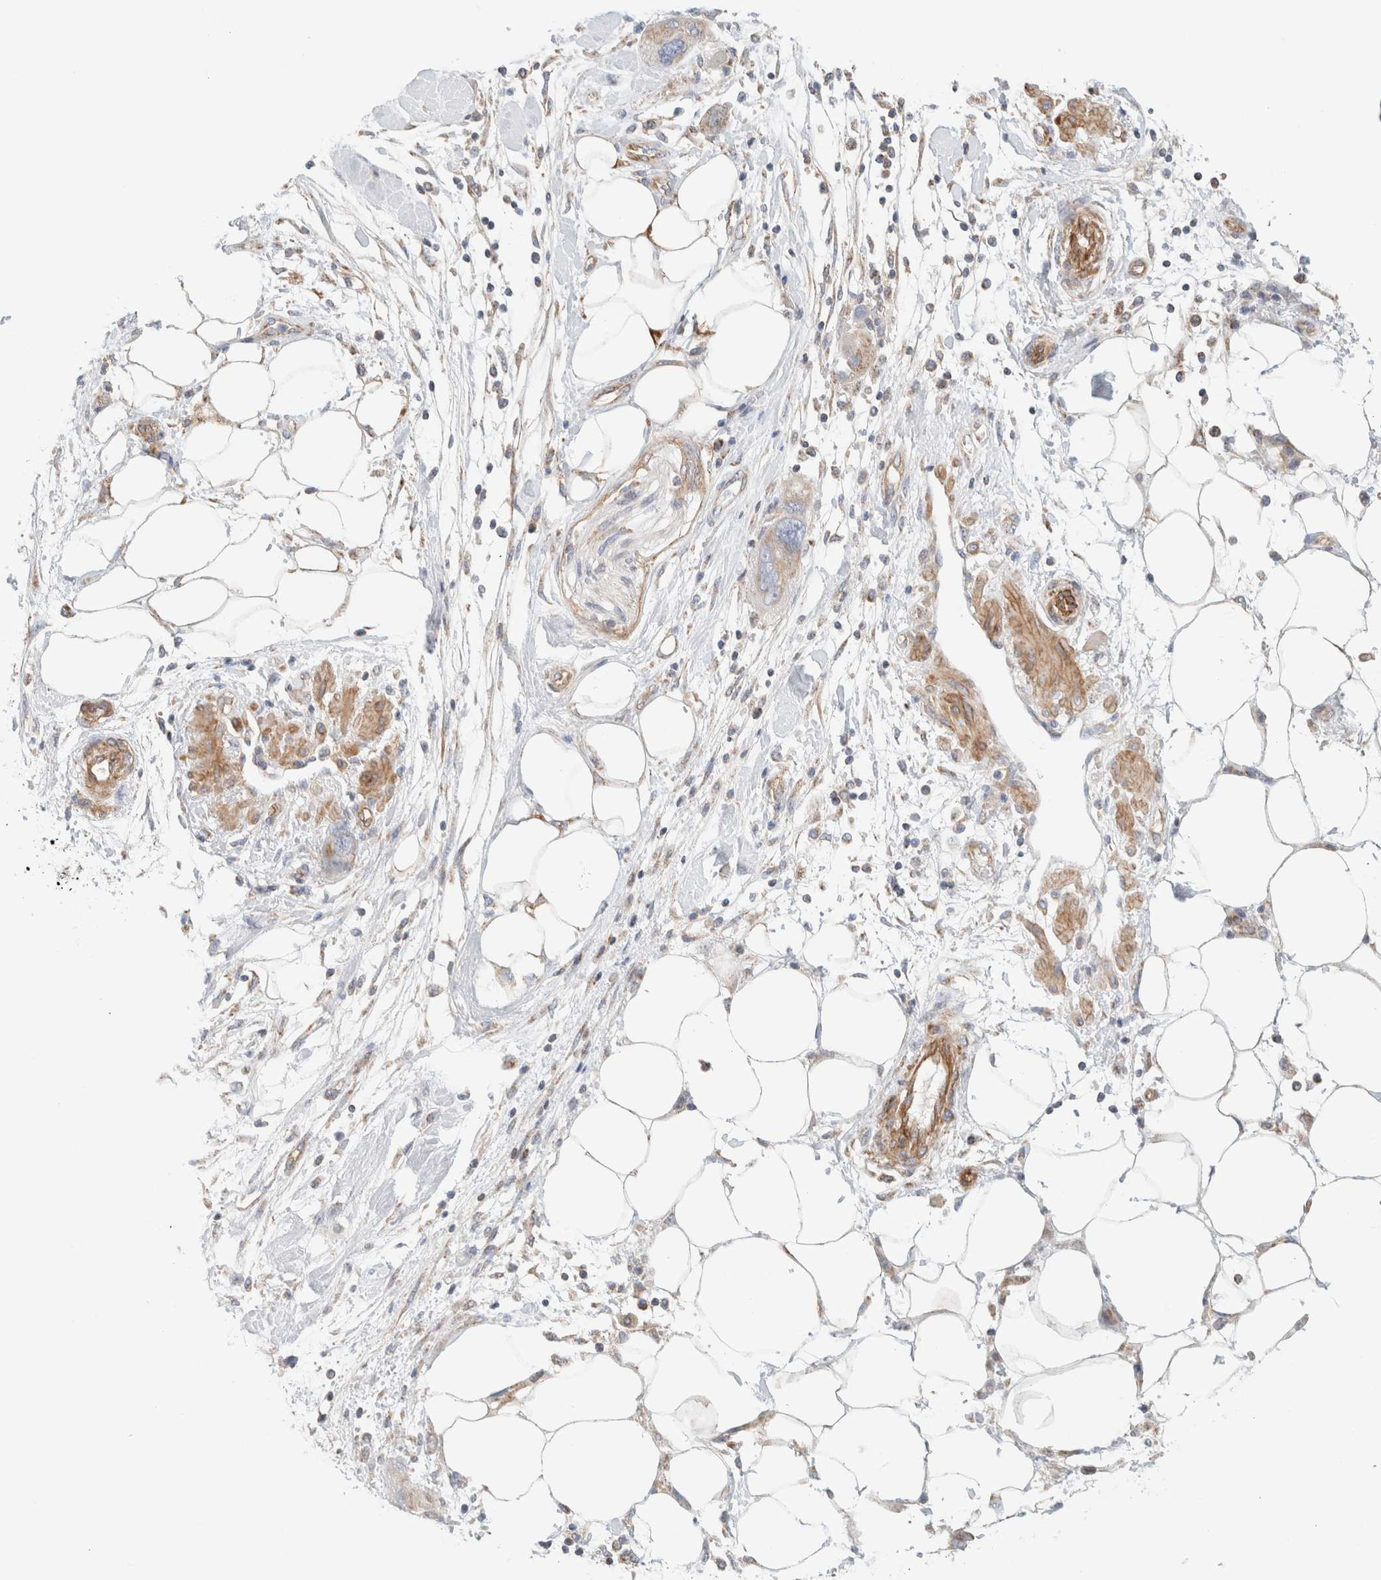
{"staining": {"intensity": "weak", "quantity": "25%-75%", "location": "cytoplasmic/membranous"}, "tissue": "pancreatic cancer", "cell_type": "Tumor cells", "image_type": "cancer", "snomed": [{"axis": "morphology", "description": "Normal tissue, NOS"}, {"axis": "morphology", "description": "Adenocarcinoma, NOS"}, {"axis": "topography", "description": "Pancreas"}], "caption": "Adenocarcinoma (pancreatic) stained with IHC shows weak cytoplasmic/membranous positivity in about 25%-75% of tumor cells.", "gene": "MRM3", "patient": {"sex": "female", "age": 71}}